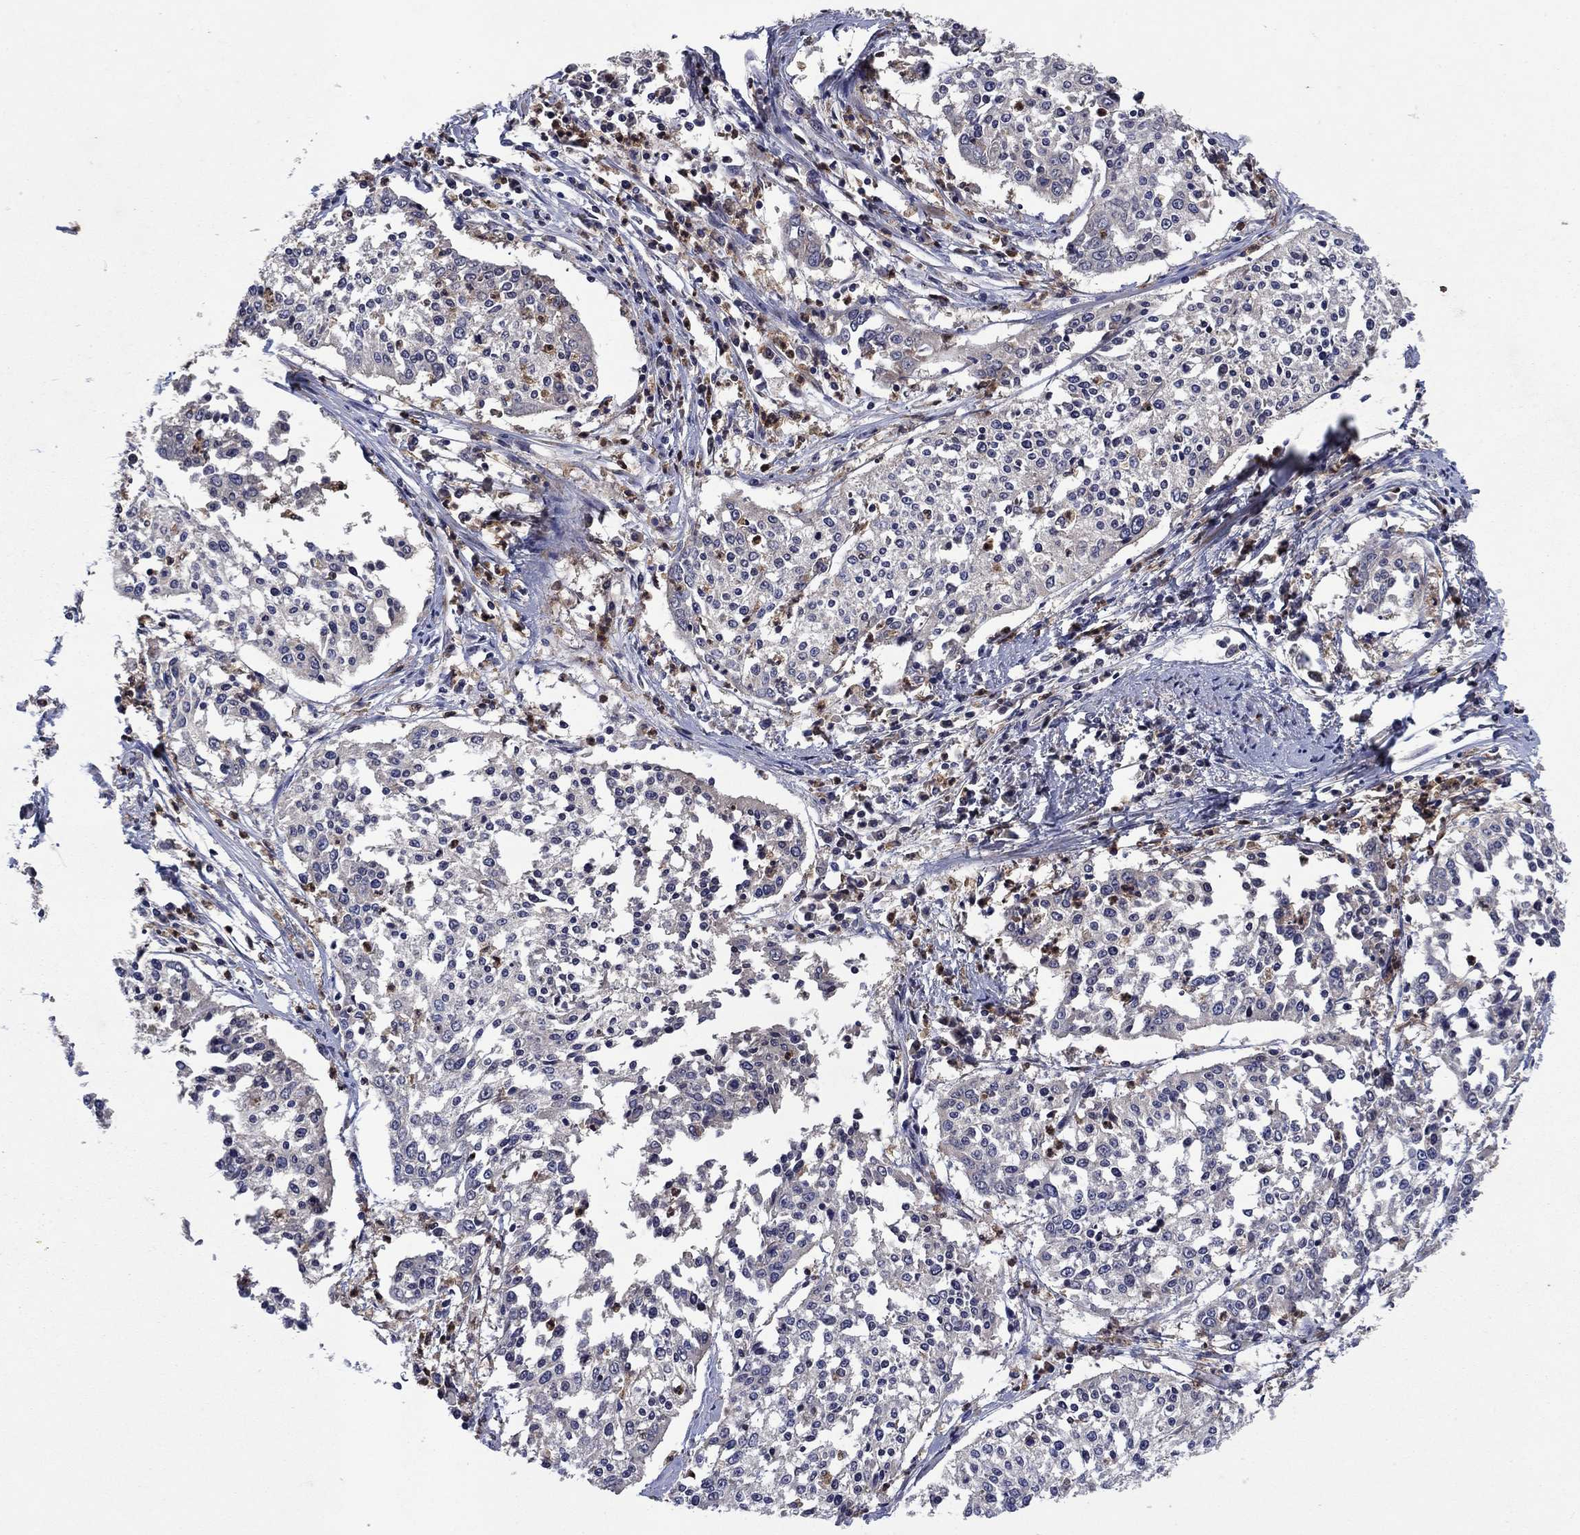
{"staining": {"intensity": "negative", "quantity": "none", "location": "none"}, "tissue": "cervical cancer", "cell_type": "Tumor cells", "image_type": "cancer", "snomed": [{"axis": "morphology", "description": "Squamous cell carcinoma, NOS"}, {"axis": "topography", "description": "Cervix"}], "caption": "Tumor cells show no significant staining in squamous cell carcinoma (cervical).", "gene": "MSRB1", "patient": {"sex": "female", "age": 41}}